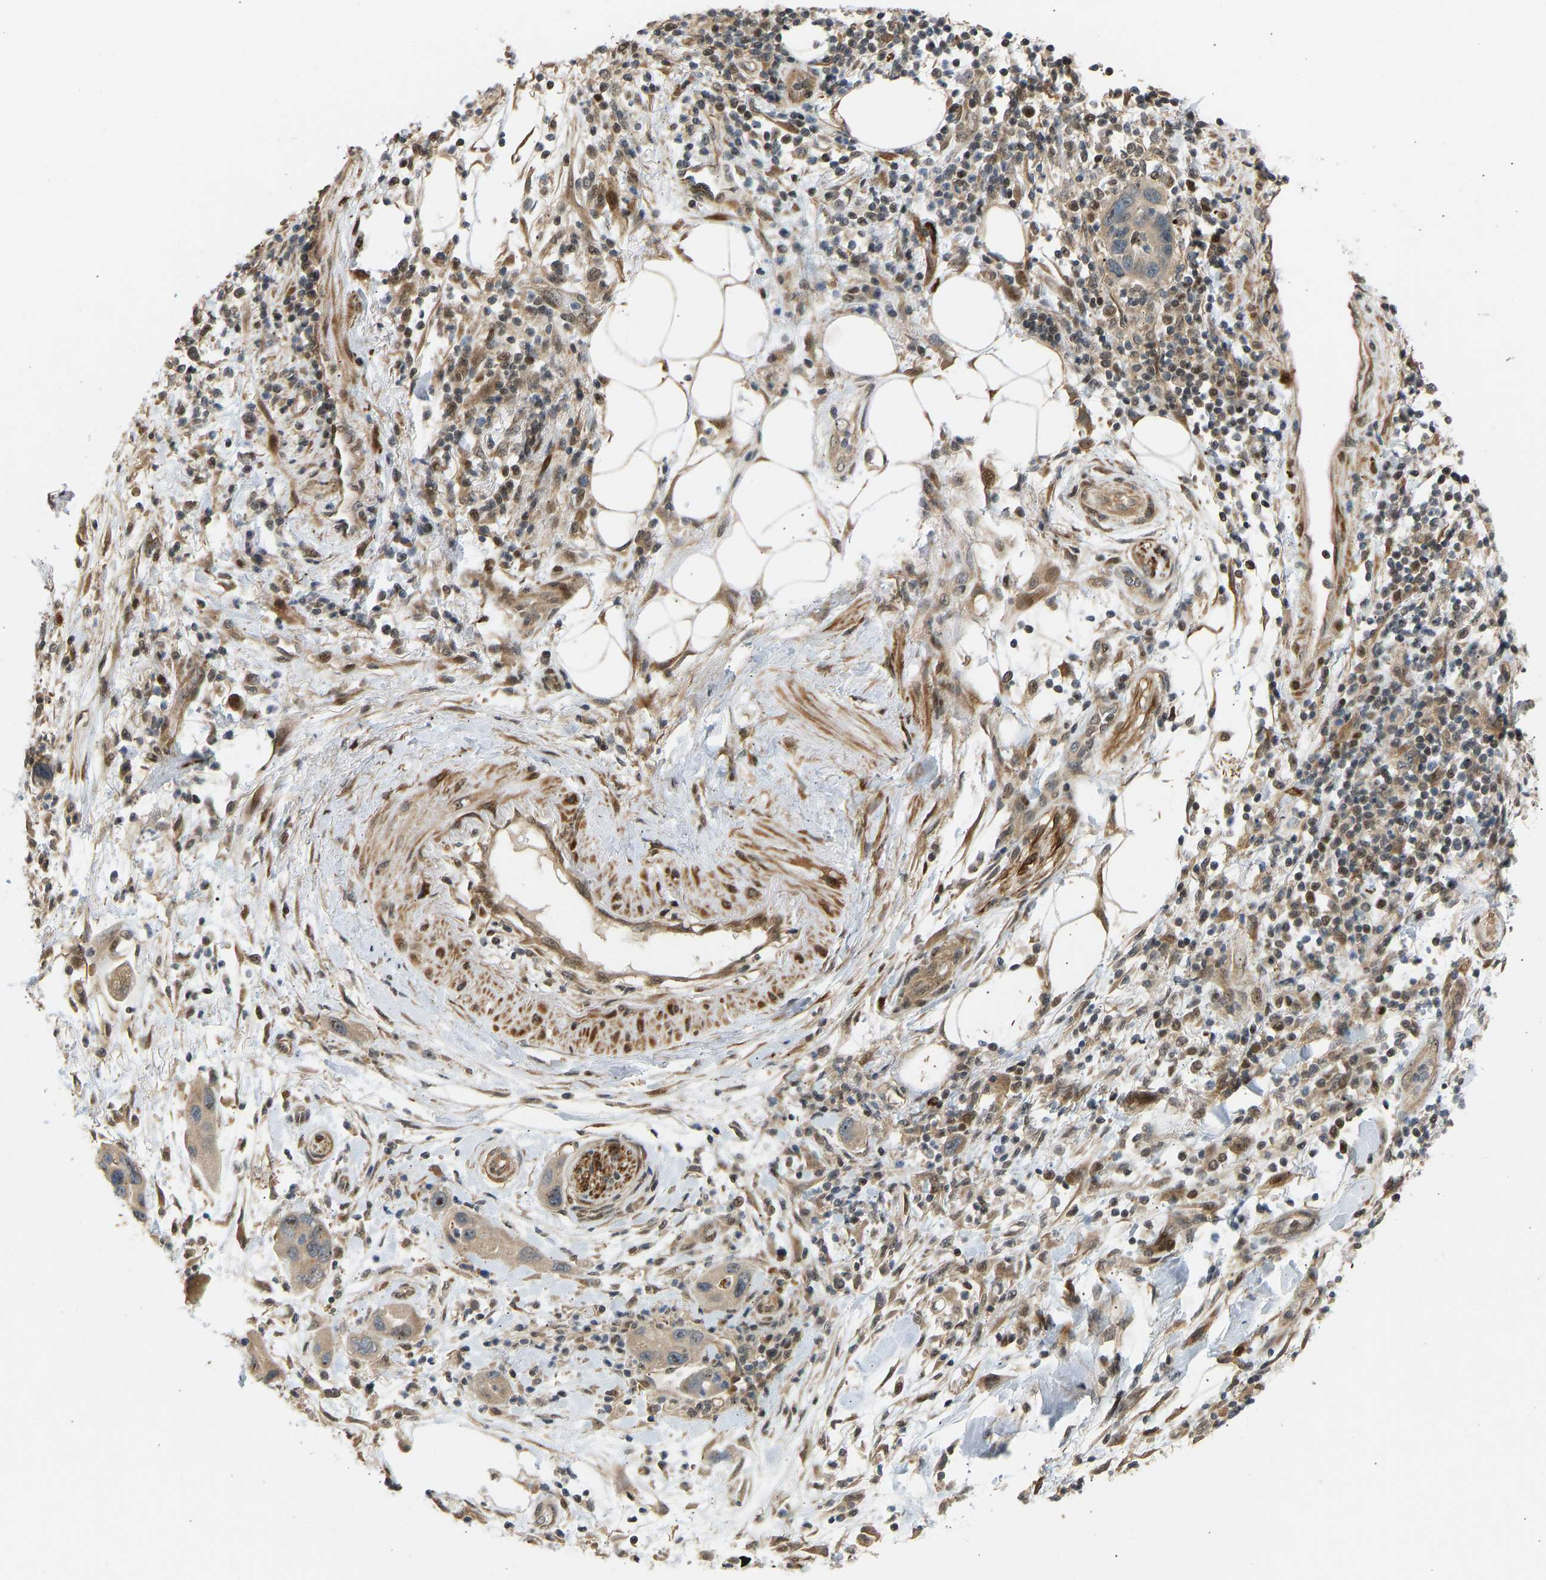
{"staining": {"intensity": "weak", "quantity": ">75%", "location": "cytoplasmic/membranous"}, "tissue": "pancreatic cancer", "cell_type": "Tumor cells", "image_type": "cancer", "snomed": [{"axis": "morphology", "description": "Normal tissue, NOS"}, {"axis": "morphology", "description": "Adenocarcinoma, NOS"}, {"axis": "topography", "description": "Pancreas"}], "caption": "This is an image of immunohistochemistry (IHC) staining of adenocarcinoma (pancreatic), which shows weak staining in the cytoplasmic/membranous of tumor cells.", "gene": "BAG1", "patient": {"sex": "female", "age": 71}}